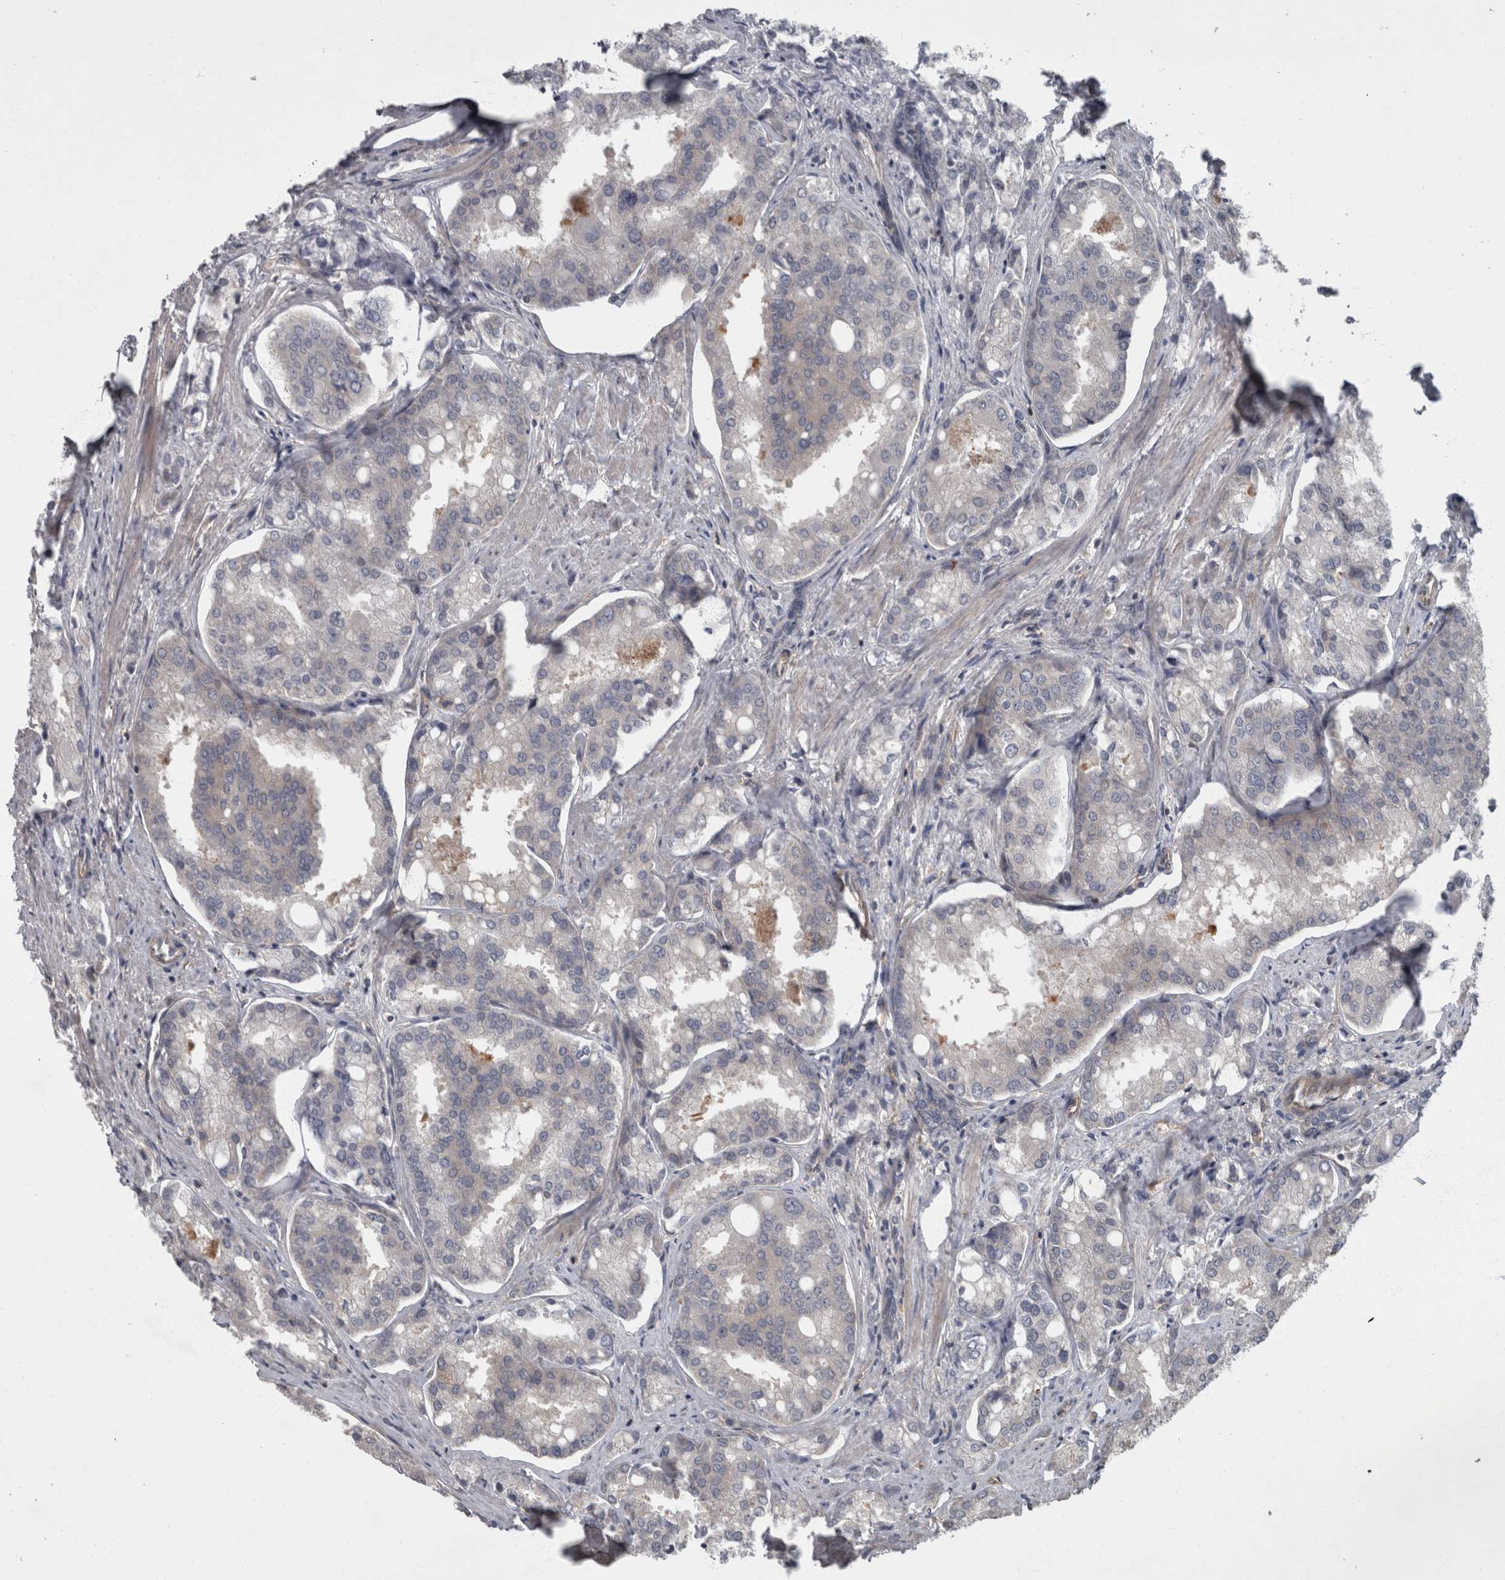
{"staining": {"intensity": "negative", "quantity": "none", "location": "none"}, "tissue": "prostate cancer", "cell_type": "Tumor cells", "image_type": "cancer", "snomed": [{"axis": "morphology", "description": "Adenocarcinoma, High grade"}, {"axis": "topography", "description": "Prostate"}], "caption": "Prostate cancer was stained to show a protein in brown. There is no significant positivity in tumor cells.", "gene": "VEGFD", "patient": {"sex": "male", "age": 50}}